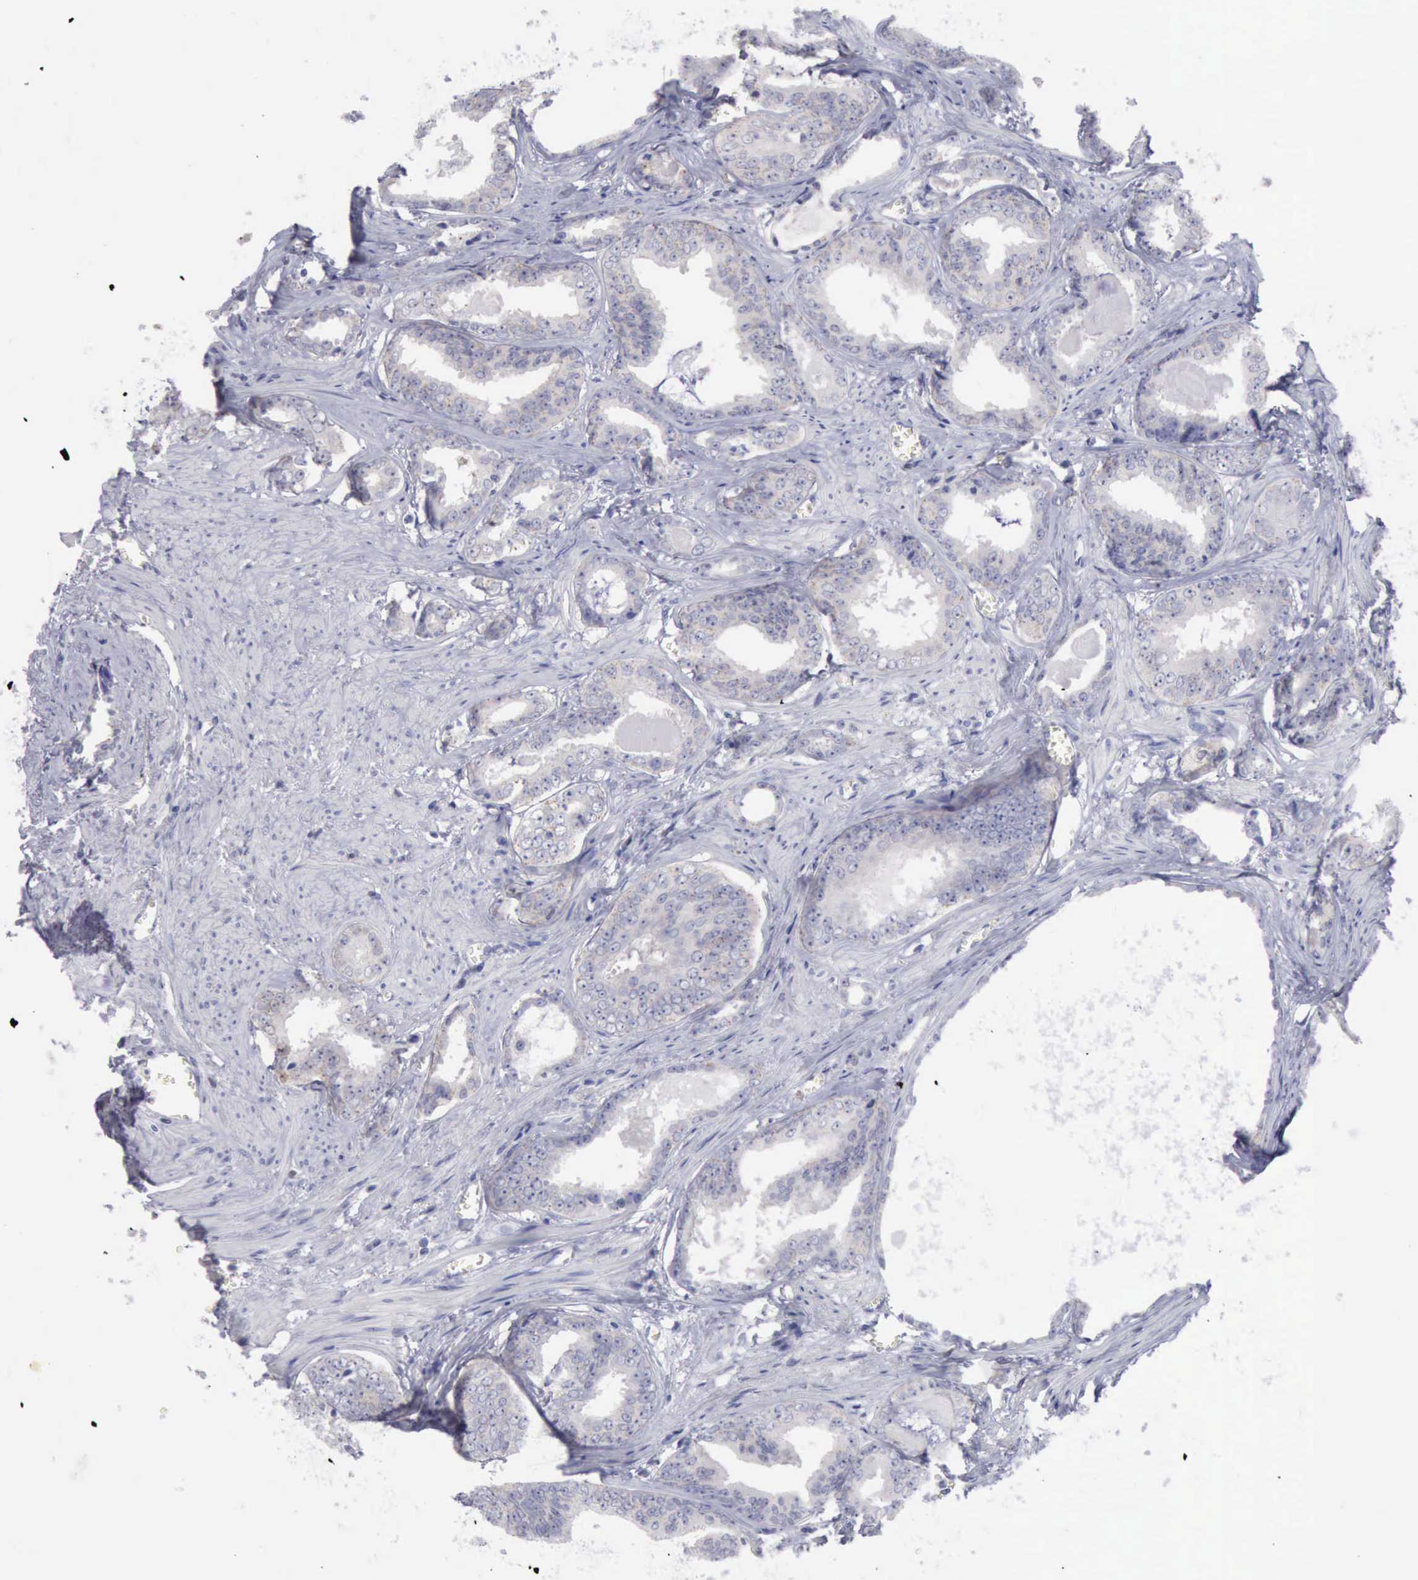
{"staining": {"intensity": "negative", "quantity": "none", "location": "none"}, "tissue": "prostate cancer", "cell_type": "Tumor cells", "image_type": "cancer", "snomed": [{"axis": "morphology", "description": "Adenocarcinoma, Medium grade"}, {"axis": "topography", "description": "Prostate"}], "caption": "A high-resolution histopathology image shows immunohistochemistry staining of prostate cancer, which displays no significant expression in tumor cells.", "gene": "SATB2", "patient": {"sex": "male", "age": 79}}